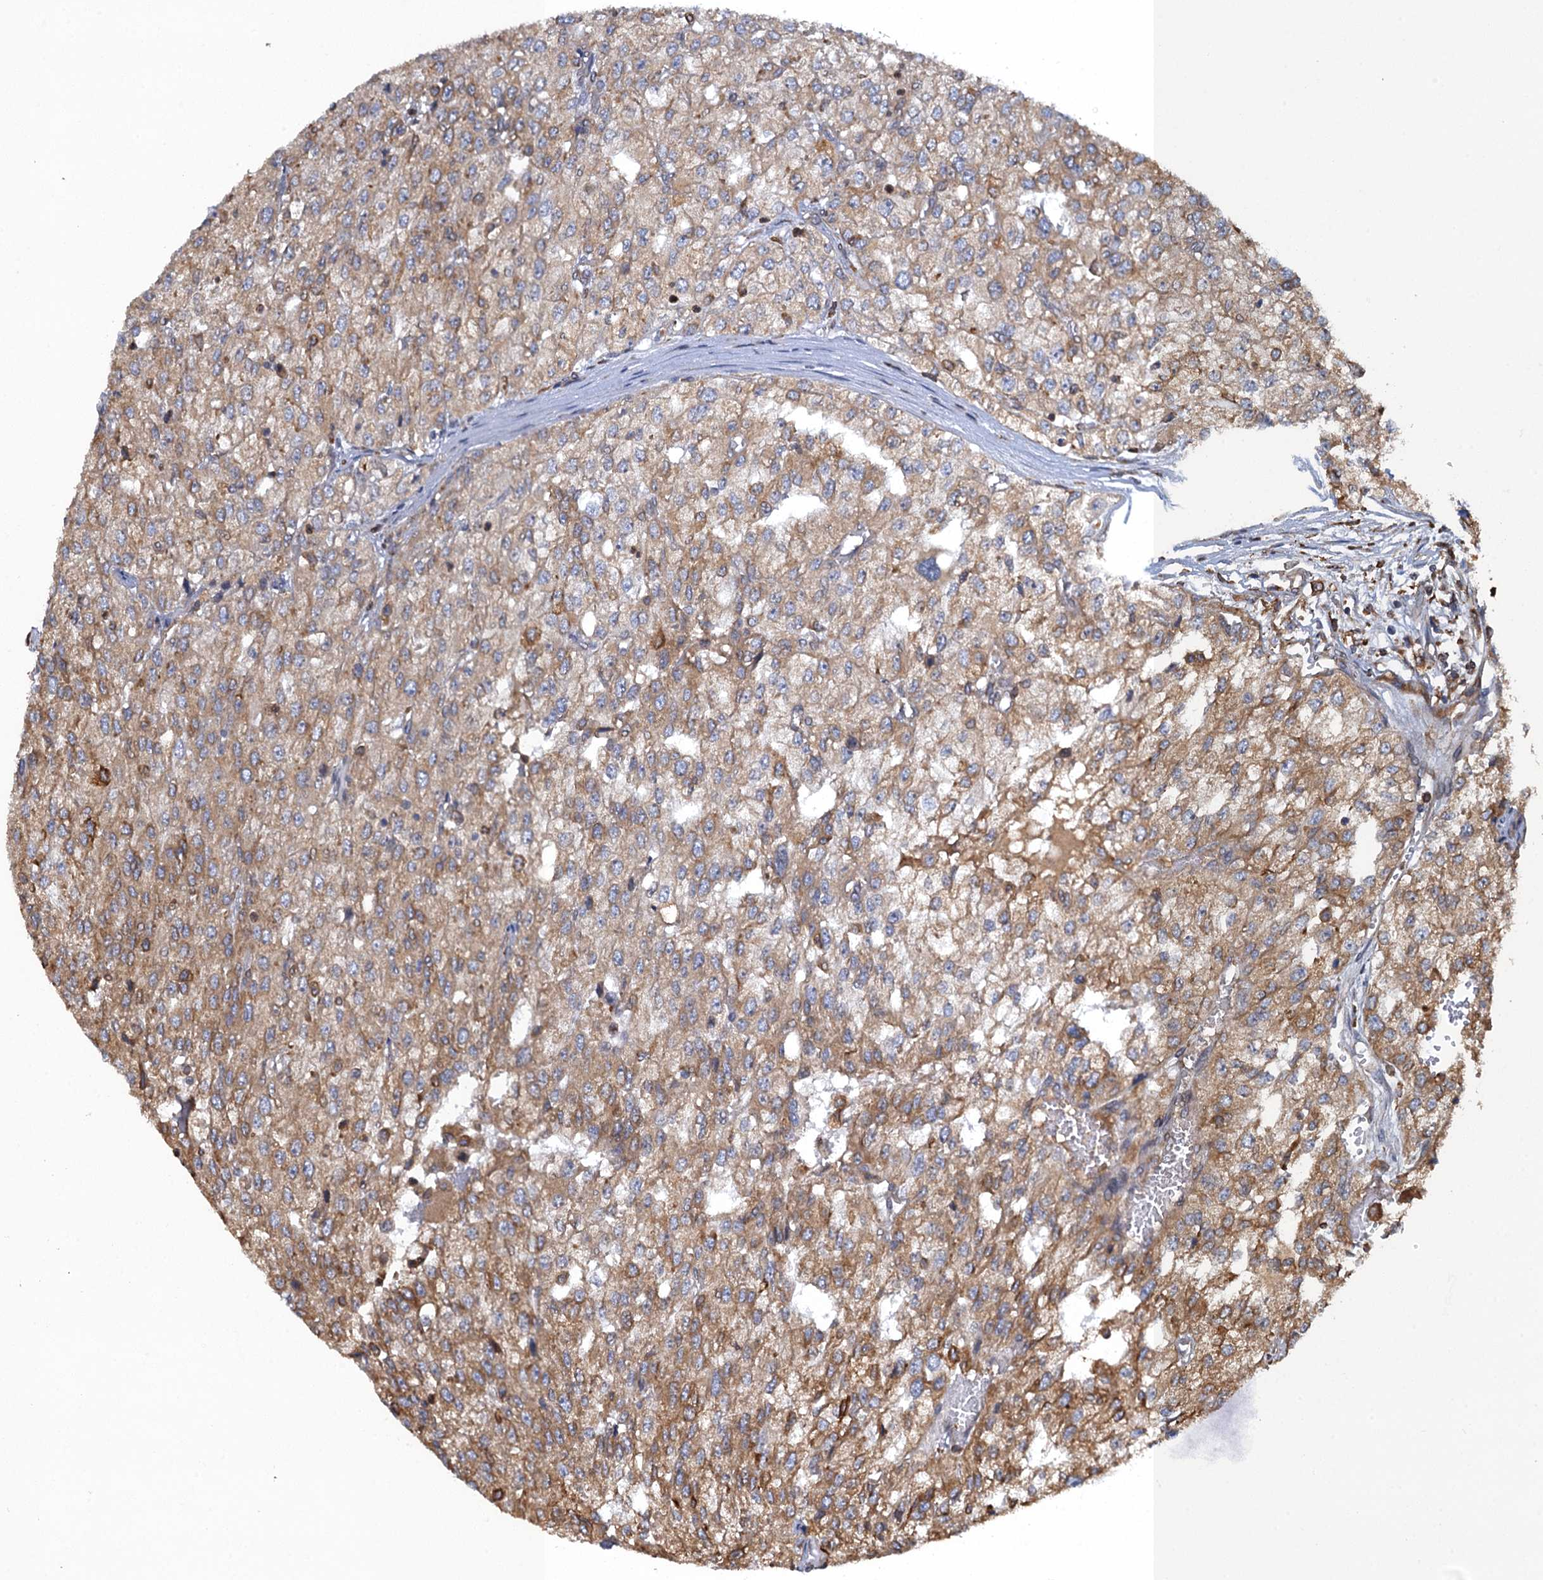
{"staining": {"intensity": "moderate", "quantity": ">75%", "location": "cytoplasmic/membranous"}, "tissue": "renal cancer", "cell_type": "Tumor cells", "image_type": "cancer", "snomed": [{"axis": "morphology", "description": "Adenocarcinoma, NOS"}, {"axis": "topography", "description": "Kidney"}], "caption": "There is medium levels of moderate cytoplasmic/membranous expression in tumor cells of adenocarcinoma (renal), as demonstrated by immunohistochemical staining (brown color).", "gene": "ARMC5", "patient": {"sex": "female", "age": 54}}